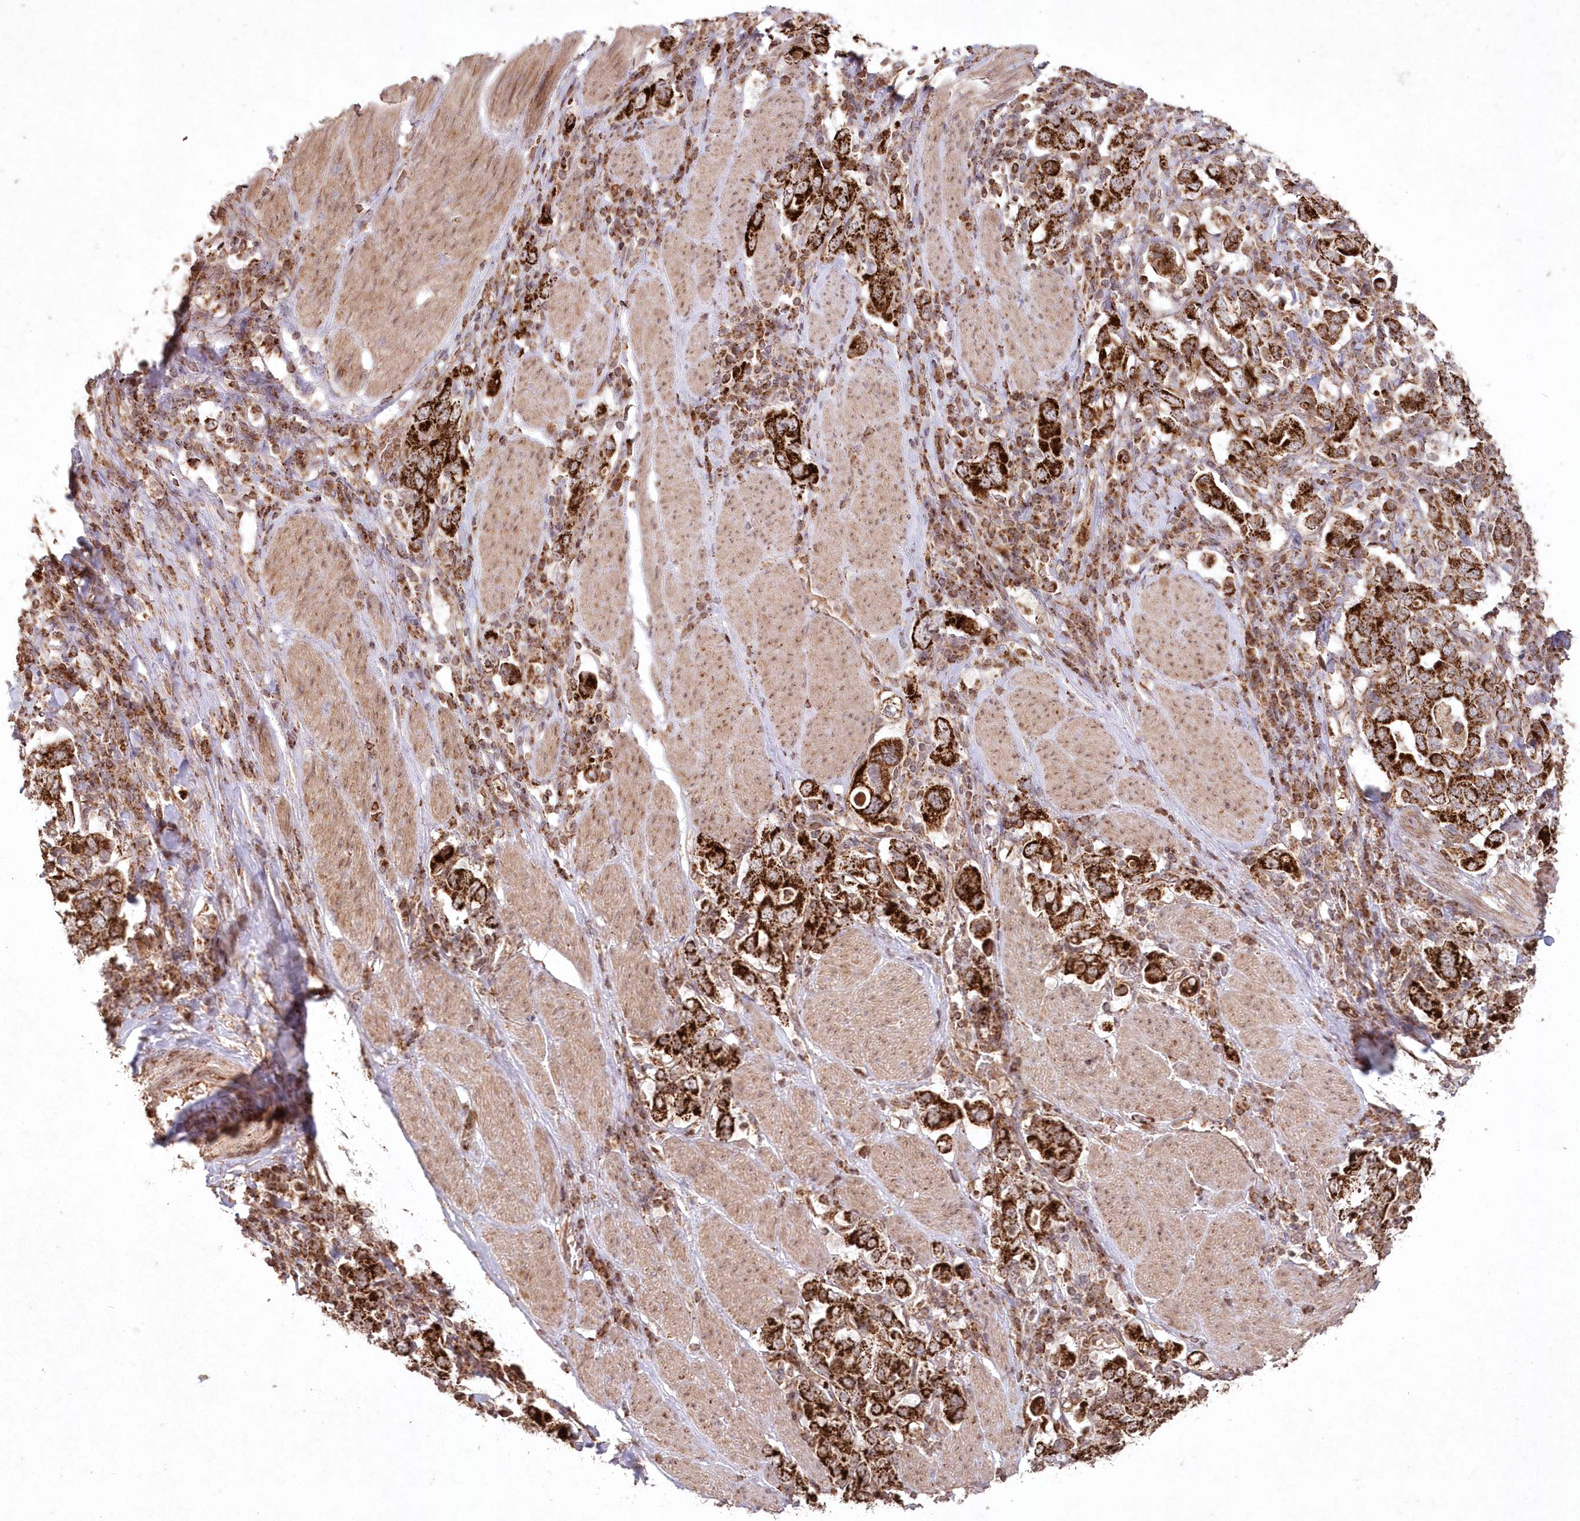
{"staining": {"intensity": "strong", "quantity": ">75%", "location": "cytoplasmic/membranous"}, "tissue": "stomach cancer", "cell_type": "Tumor cells", "image_type": "cancer", "snomed": [{"axis": "morphology", "description": "Adenocarcinoma, NOS"}, {"axis": "topography", "description": "Stomach, upper"}], "caption": "Stomach adenocarcinoma tissue demonstrates strong cytoplasmic/membranous staining in about >75% of tumor cells", "gene": "LRPPRC", "patient": {"sex": "male", "age": 62}}